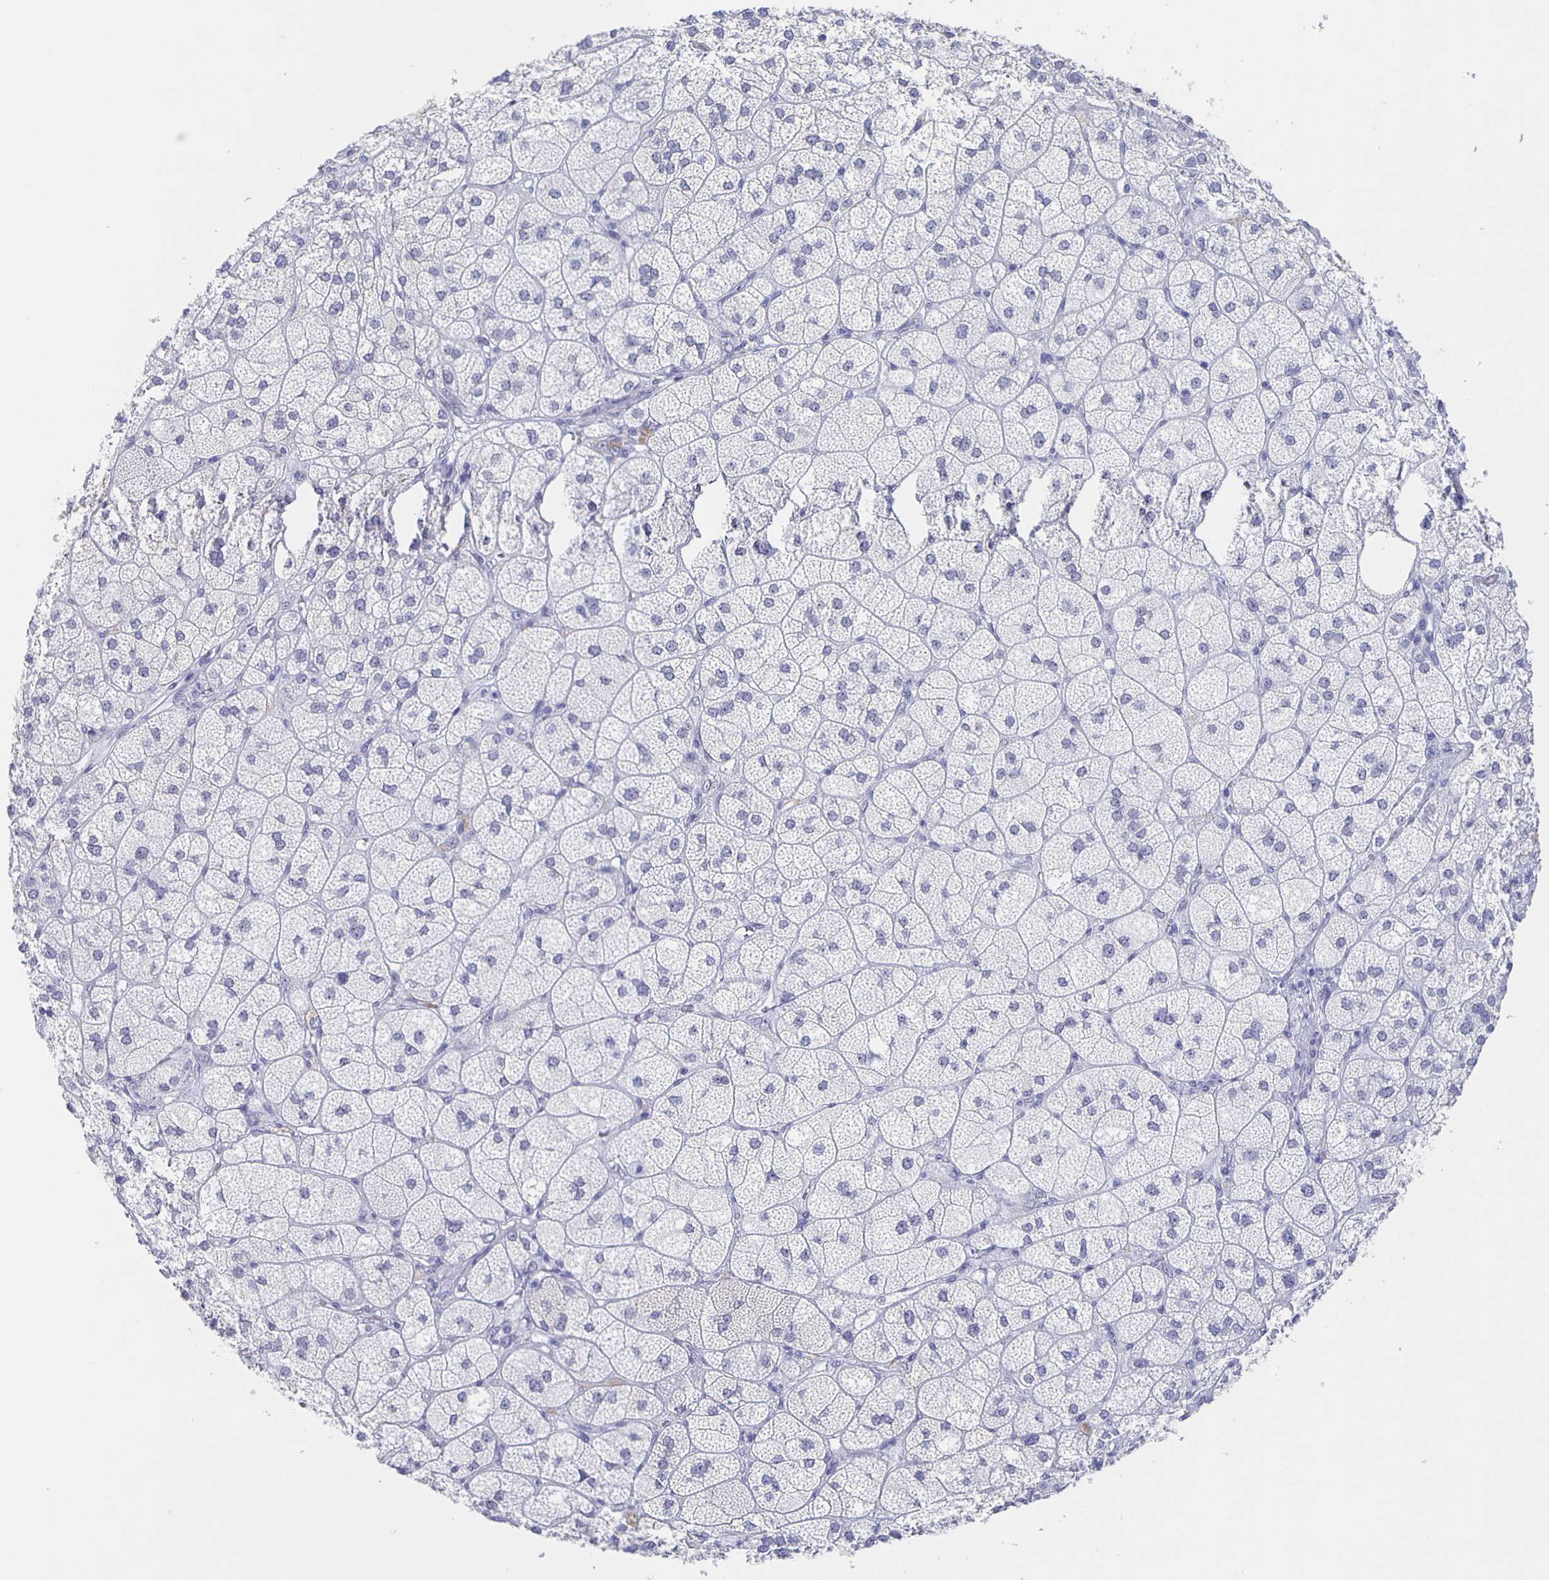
{"staining": {"intensity": "negative", "quantity": "none", "location": "none"}, "tissue": "adrenal gland", "cell_type": "Glandular cells", "image_type": "normal", "snomed": [{"axis": "morphology", "description": "Normal tissue, NOS"}, {"axis": "topography", "description": "Adrenal gland"}], "caption": "The IHC photomicrograph has no significant positivity in glandular cells of adrenal gland.", "gene": "CCDC17", "patient": {"sex": "female", "age": 60}}